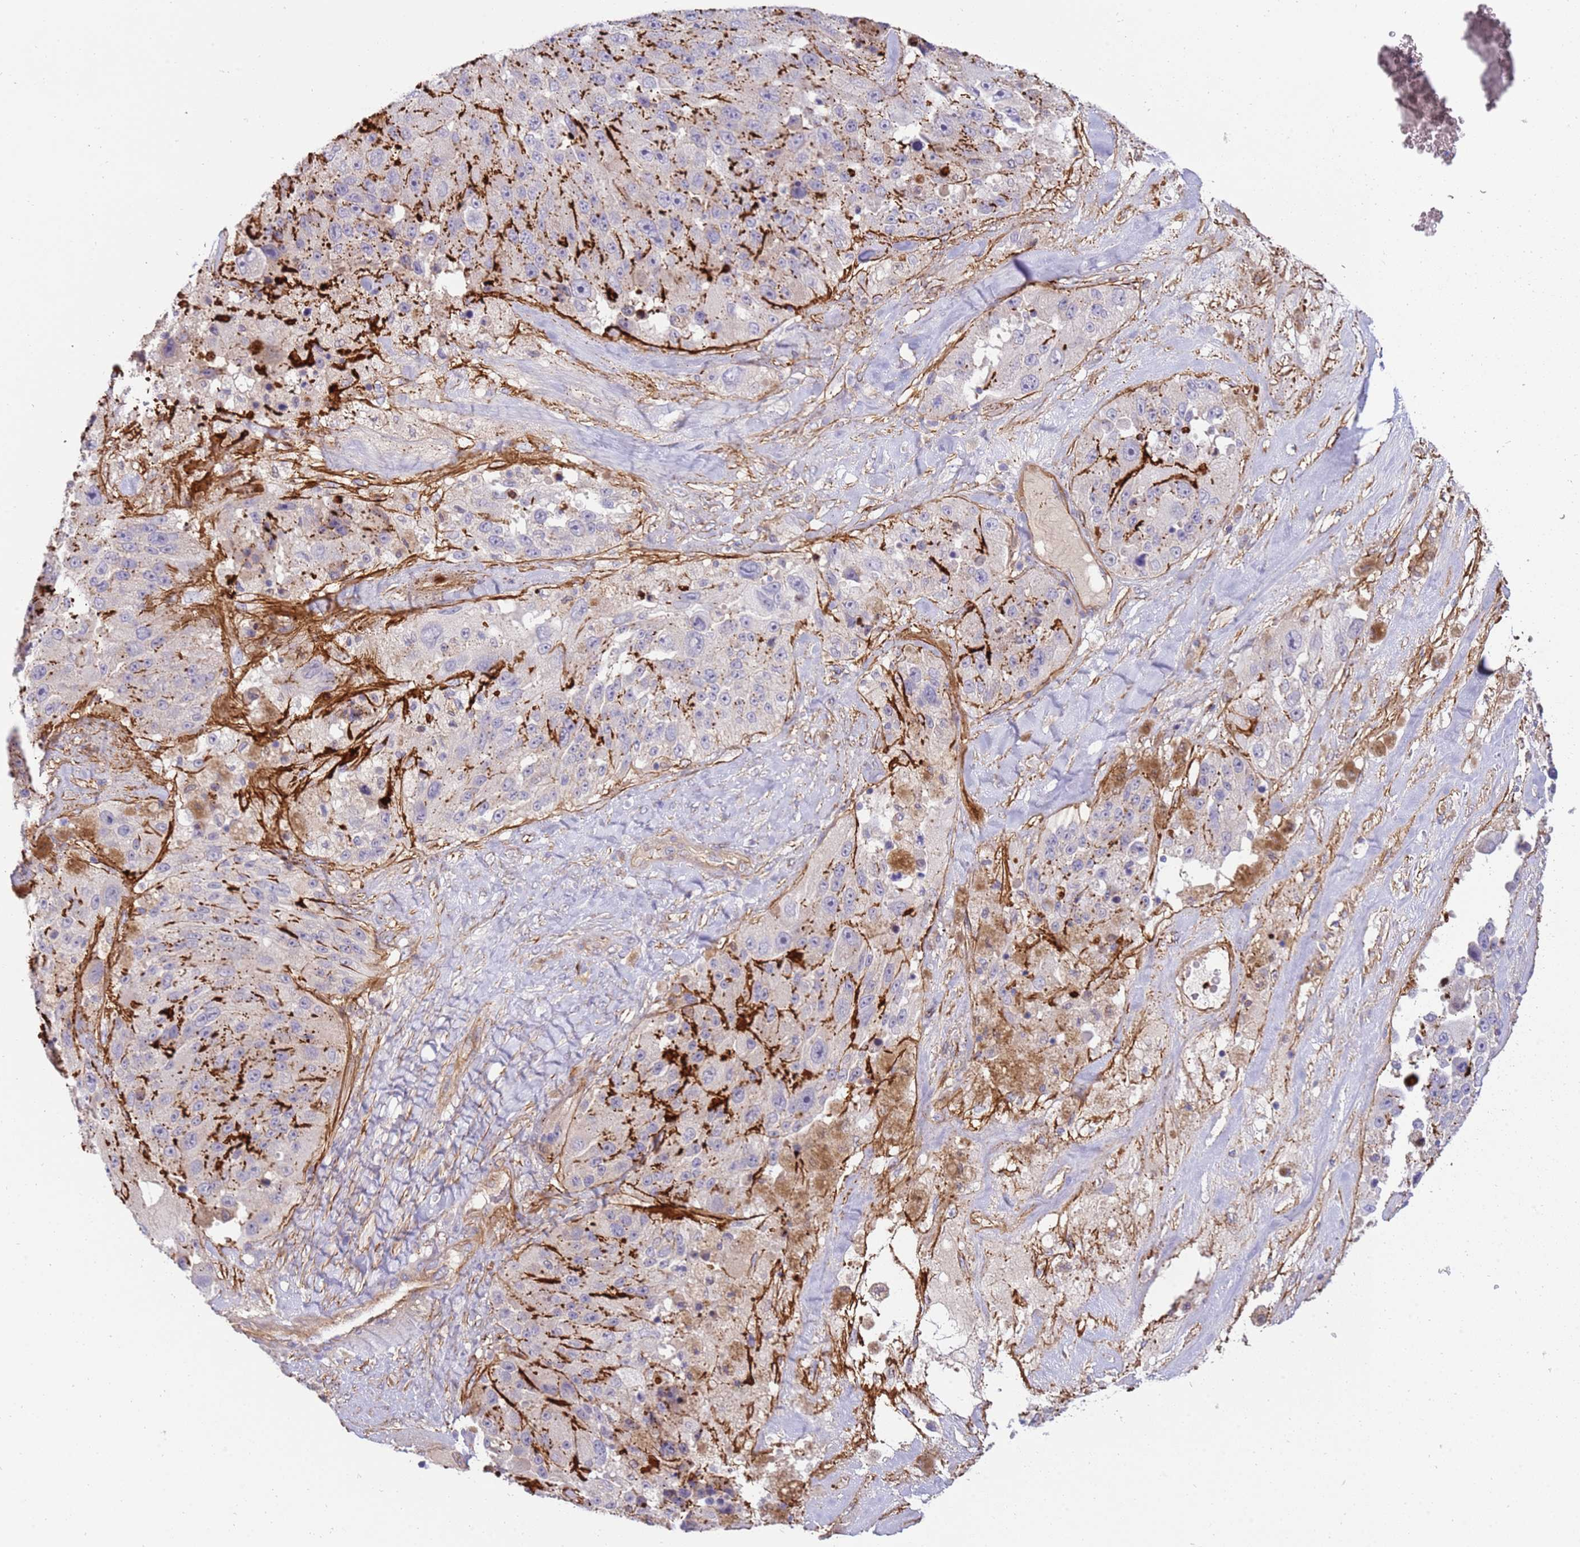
{"staining": {"intensity": "negative", "quantity": "none", "location": "none"}, "tissue": "melanoma", "cell_type": "Tumor cells", "image_type": "cancer", "snomed": [{"axis": "morphology", "description": "Malignant melanoma, Metastatic site"}, {"axis": "topography", "description": "Lymph node"}], "caption": "The histopathology image exhibits no staining of tumor cells in malignant melanoma (metastatic site). (DAB immunohistochemistry (IHC), high magnification).", "gene": "STK25", "patient": {"sex": "male", "age": 62}}